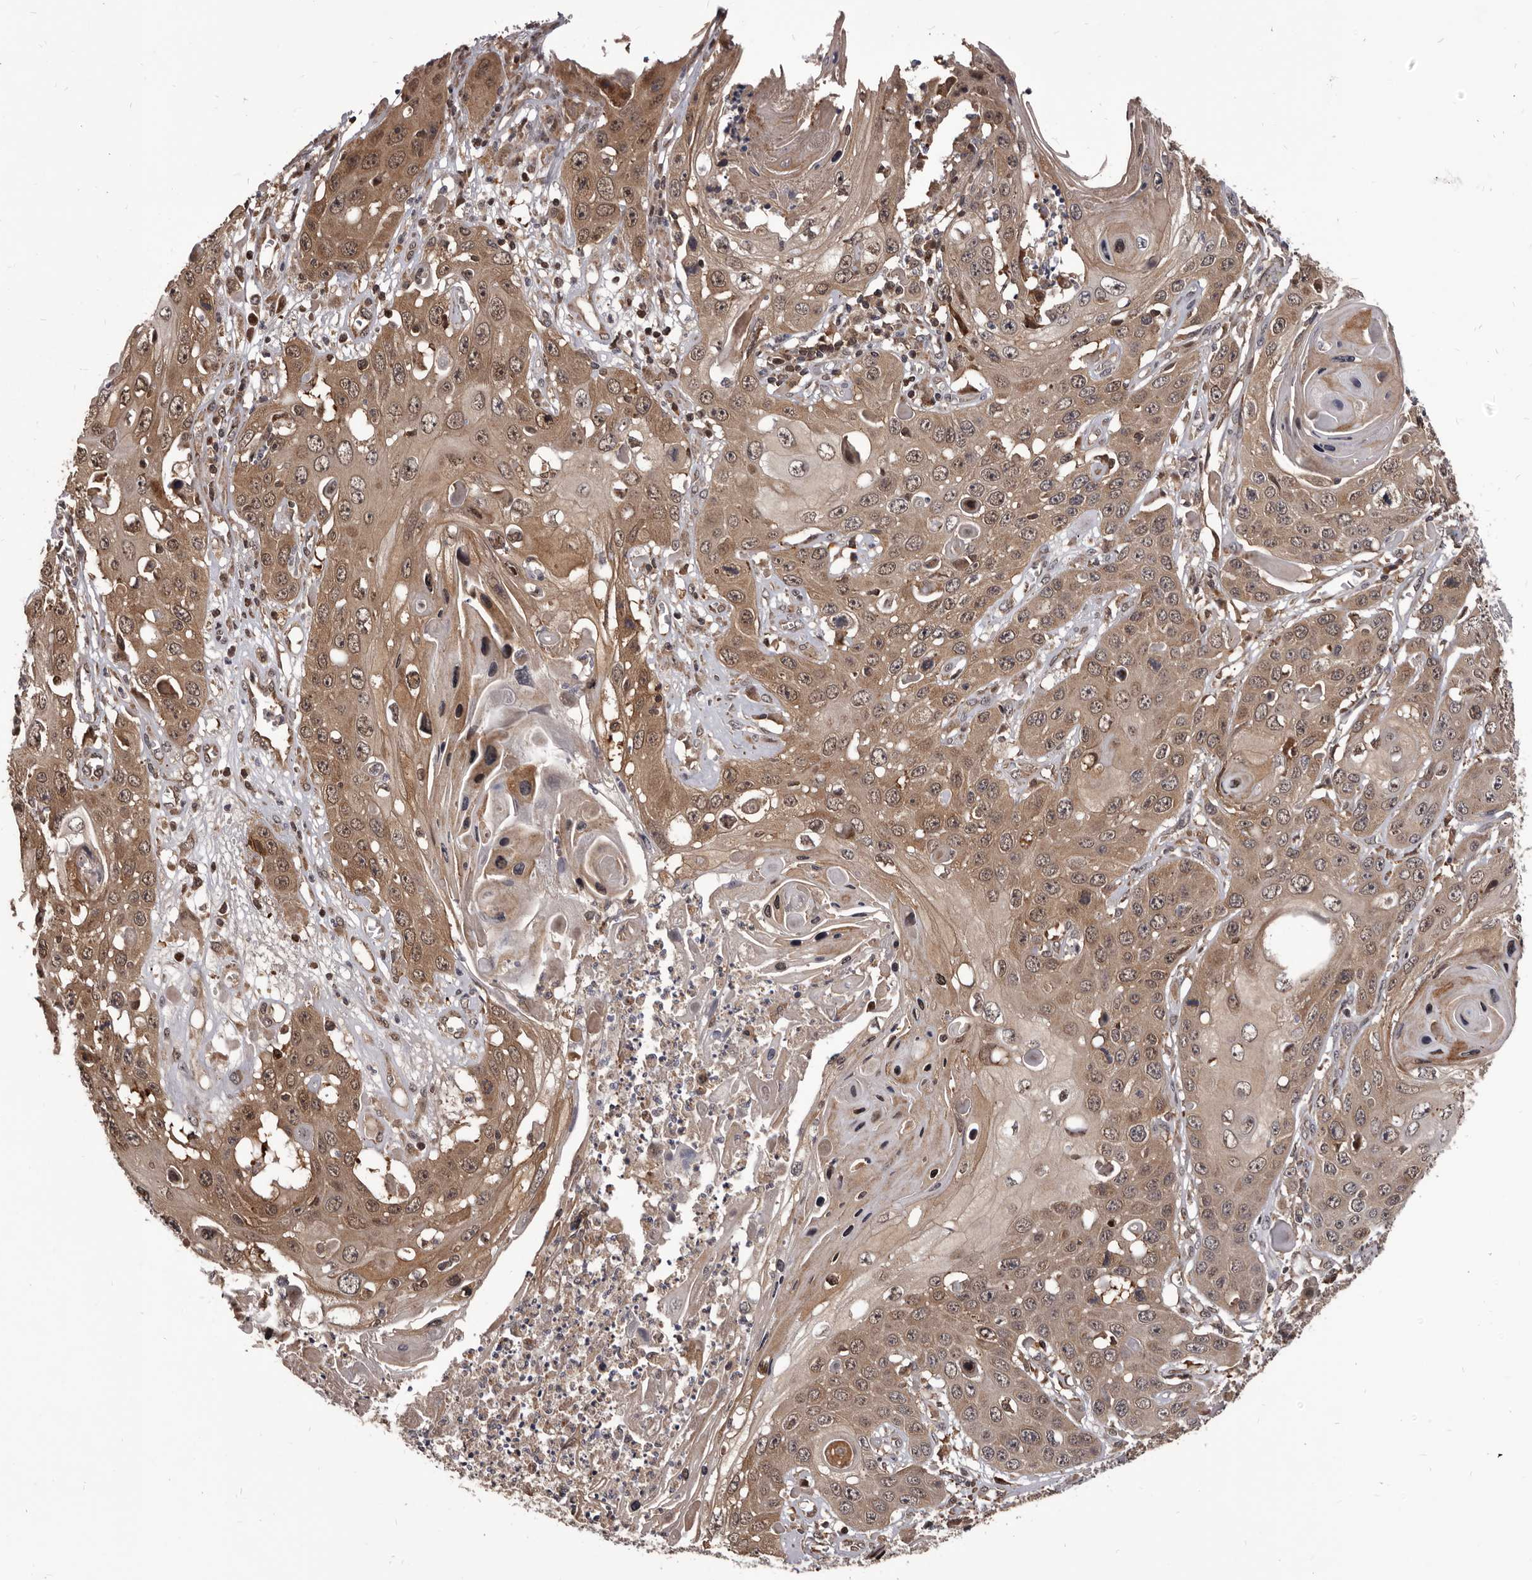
{"staining": {"intensity": "moderate", "quantity": ">75%", "location": "cytoplasmic/membranous"}, "tissue": "skin cancer", "cell_type": "Tumor cells", "image_type": "cancer", "snomed": [{"axis": "morphology", "description": "Squamous cell carcinoma, NOS"}, {"axis": "topography", "description": "Skin"}], "caption": "High-power microscopy captured an IHC micrograph of skin squamous cell carcinoma, revealing moderate cytoplasmic/membranous staining in approximately >75% of tumor cells.", "gene": "MAP3K14", "patient": {"sex": "male", "age": 55}}